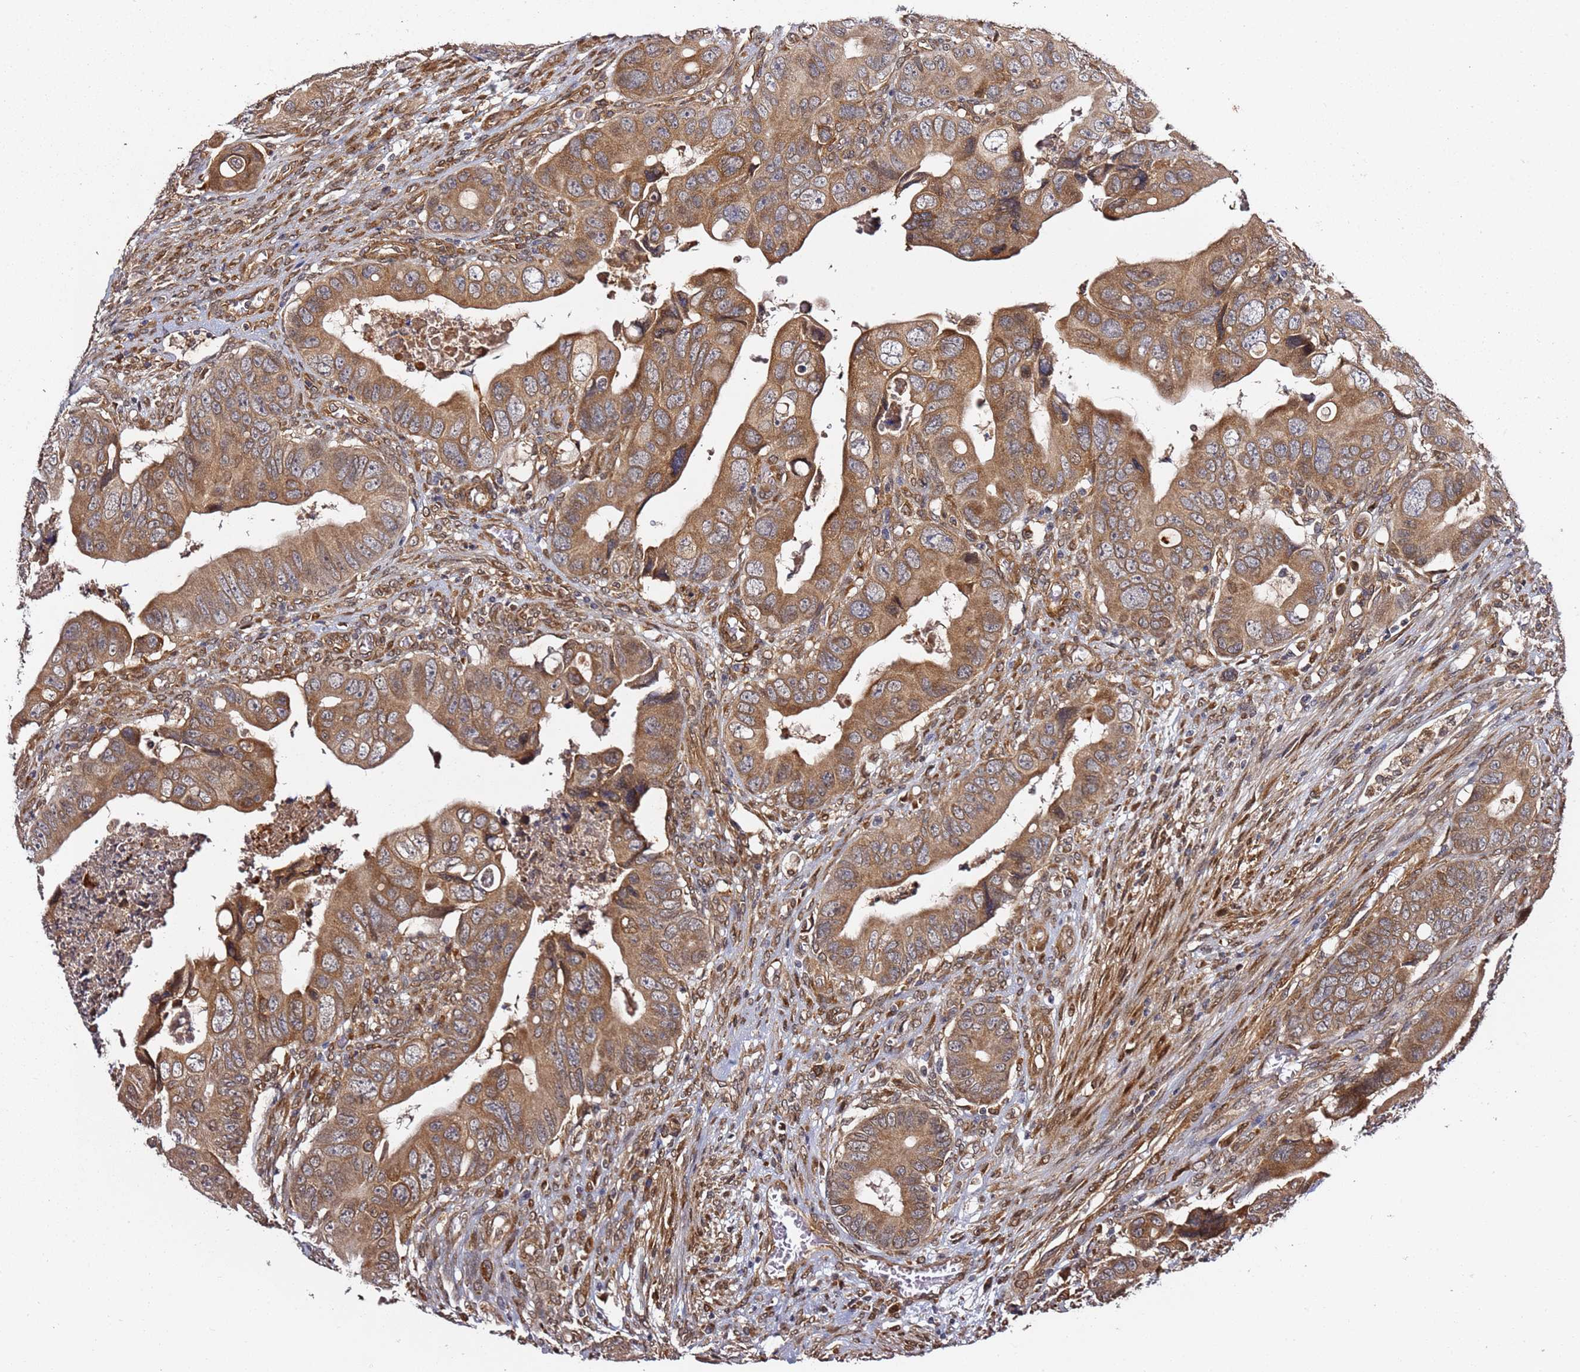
{"staining": {"intensity": "moderate", "quantity": ">75%", "location": "cytoplasmic/membranous"}, "tissue": "colorectal cancer", "cell_type": "Tumor cells", "image_type": "cancer", "snomed": [{"axis": "morphology", "description": "Adenocarcinoma, NOS"}, {"axis": "topography", "description": "Rectum"}], "caption": "A medium amount of moderate cytoplasmic/membranous expression is identified in approximately >75% of tumor cells in colorectal cancer tissue.", "gene": "PRKAB2", "patient": {"sex": "female", "age": 78}}